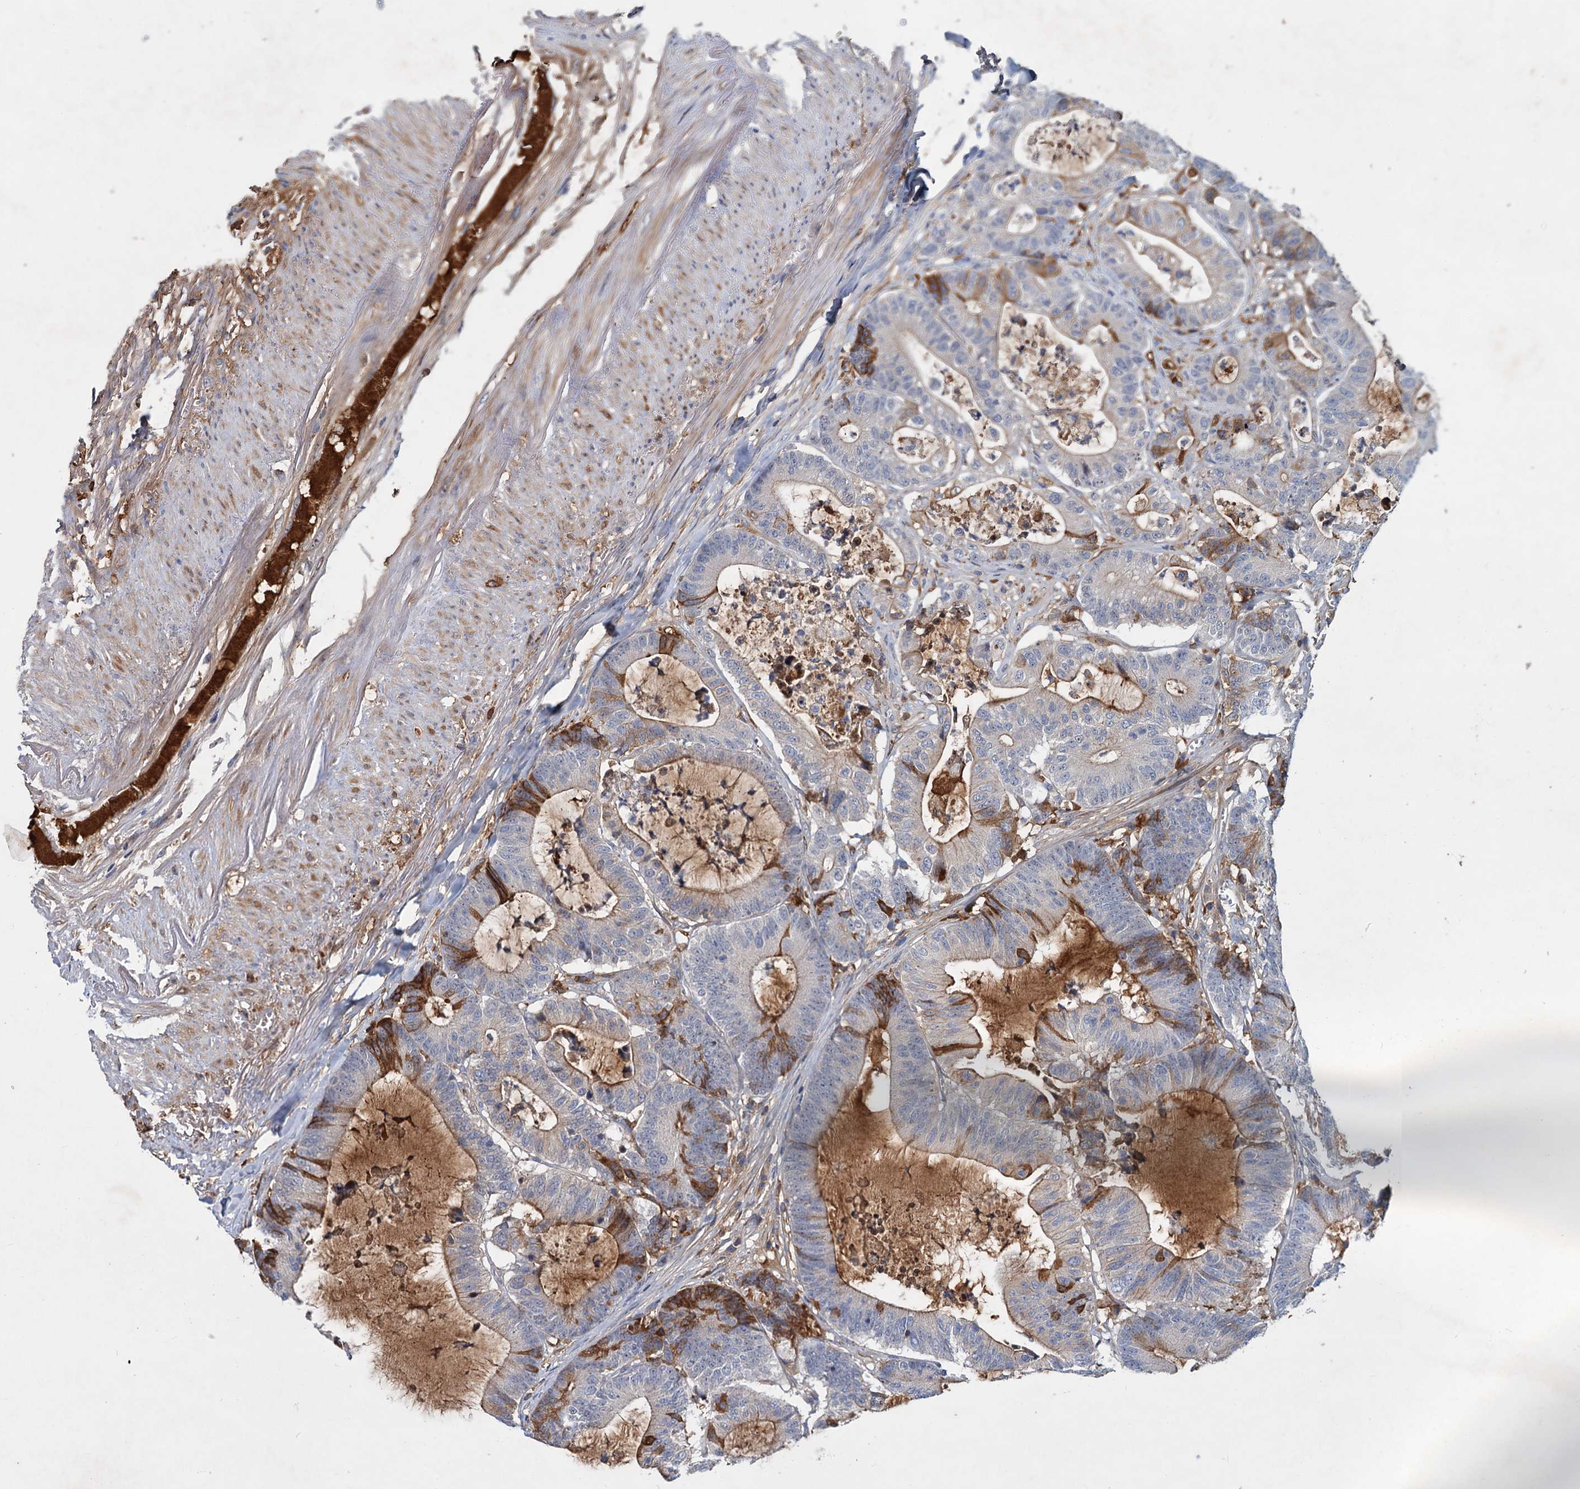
{"staining": {"intensity": "strong", "quantity": "<25%", "location": "cytoplasmic/membranous"}, "tissue": "colorectal cancer", "cell_type": "Tumor cells", "image_type": "cancer", "snomed": [{"axis": "morphology", "description": "Adenocarcinoma, NOS"}, {"axis": "topography", "description": "Colon"}], "caption": "Colorectal adenocarcinoma was stained to show a protein in brown. There is medium levels of strong cytoplasmic/membranous staining in about <25% of tumor cells.", "gene": "CHRD", "patient": {"sex": "female", "age": 84}}